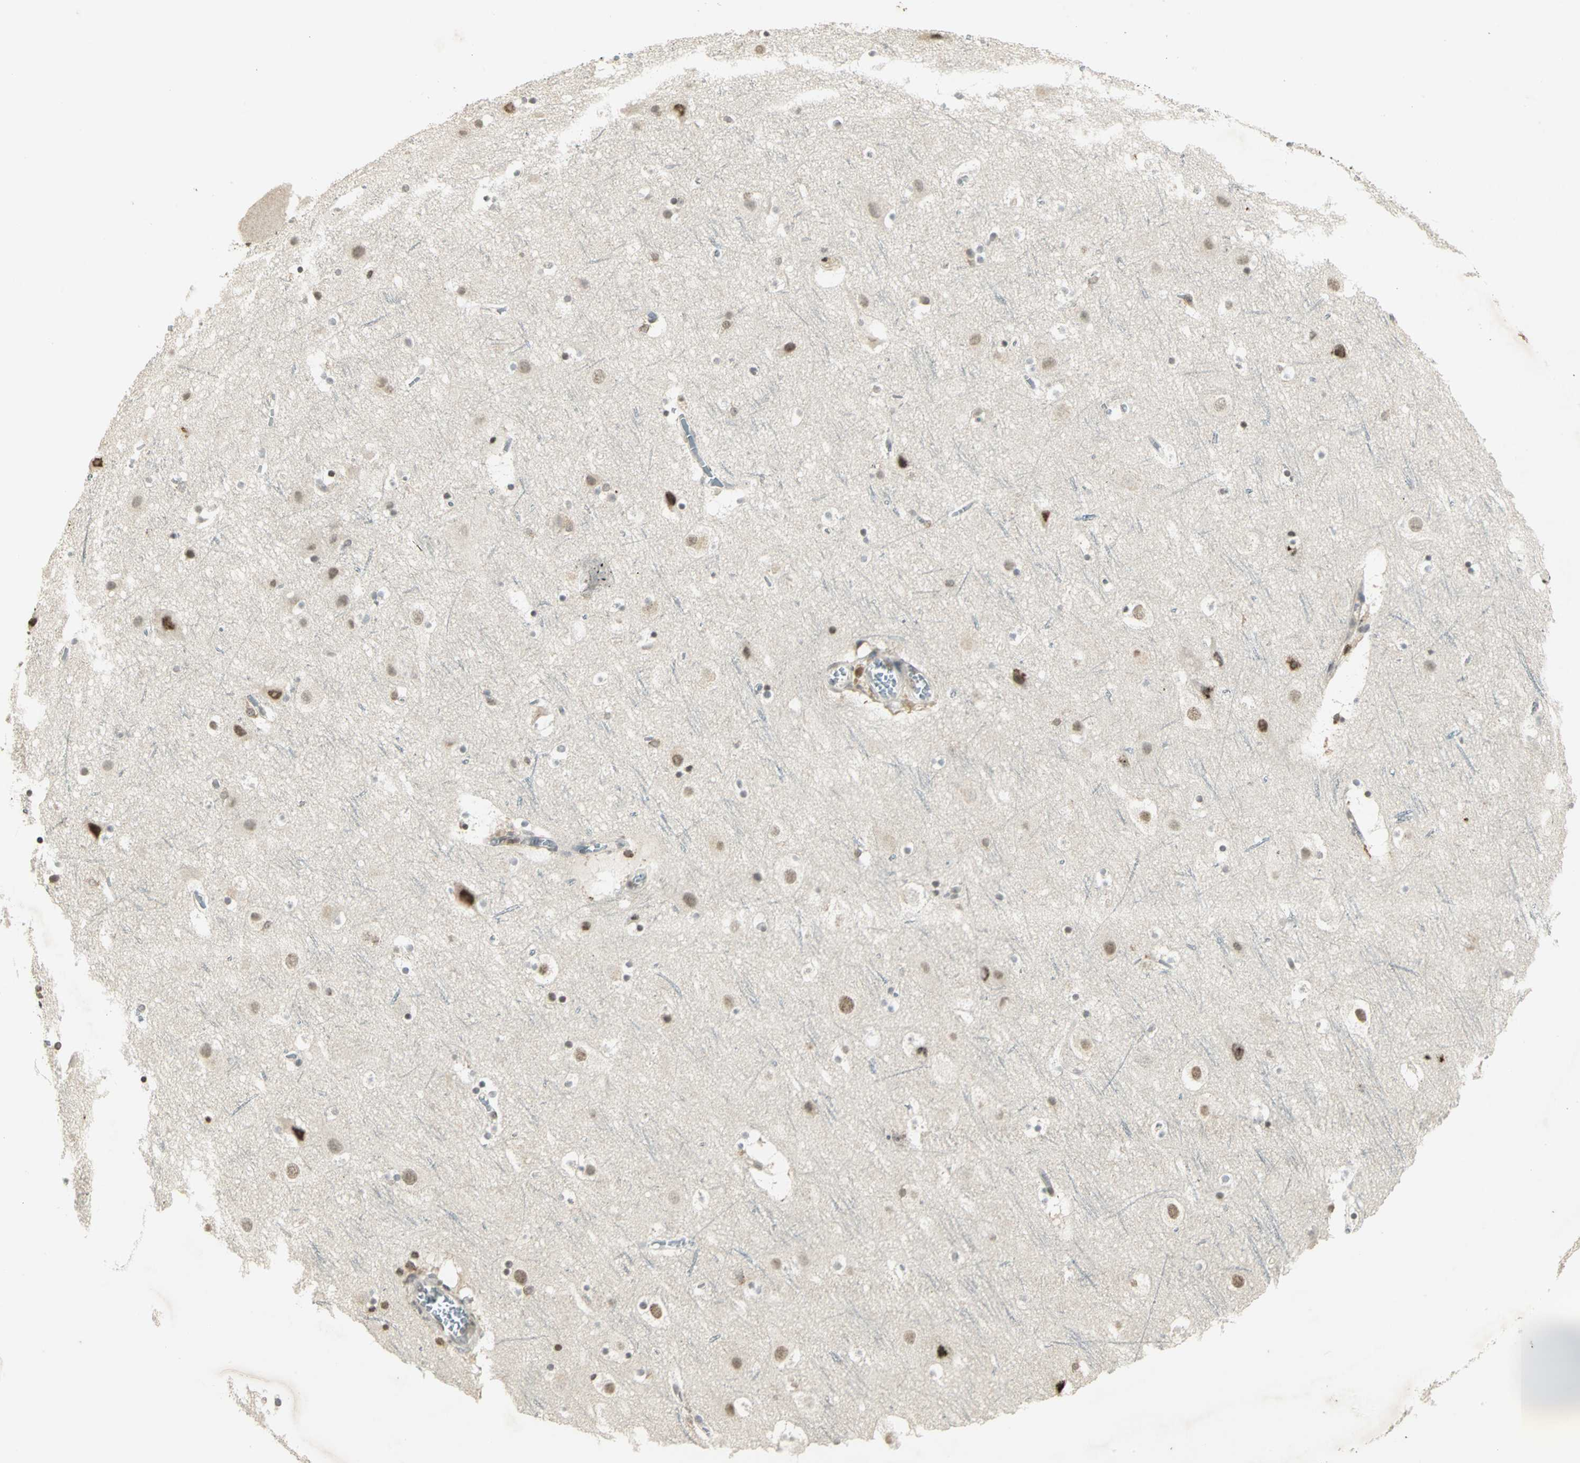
{"staining": {"intensity": "moderate", "quantity": "<25%", "location": "cytoplasmic/membranous,nuclear"}, "tissue": "cerebral cortex", "cell_type": "Endothelial cells", "image_type": "normal", "snomed": [{"axis": "morphology", "description": "Normal tissue, NOS"}, {"axis": "topography", "description": "Cerebral cortex"}], "caption": "IHC image of benign human cerebral cortex stained for a protein (brown), which displays low levels of moderate cytoplasmic/membranous,nuclear positivity in approximately <25% of endothelial cells.", "gene": "IL16", "patient": {"sex": "male", "age": 45}}